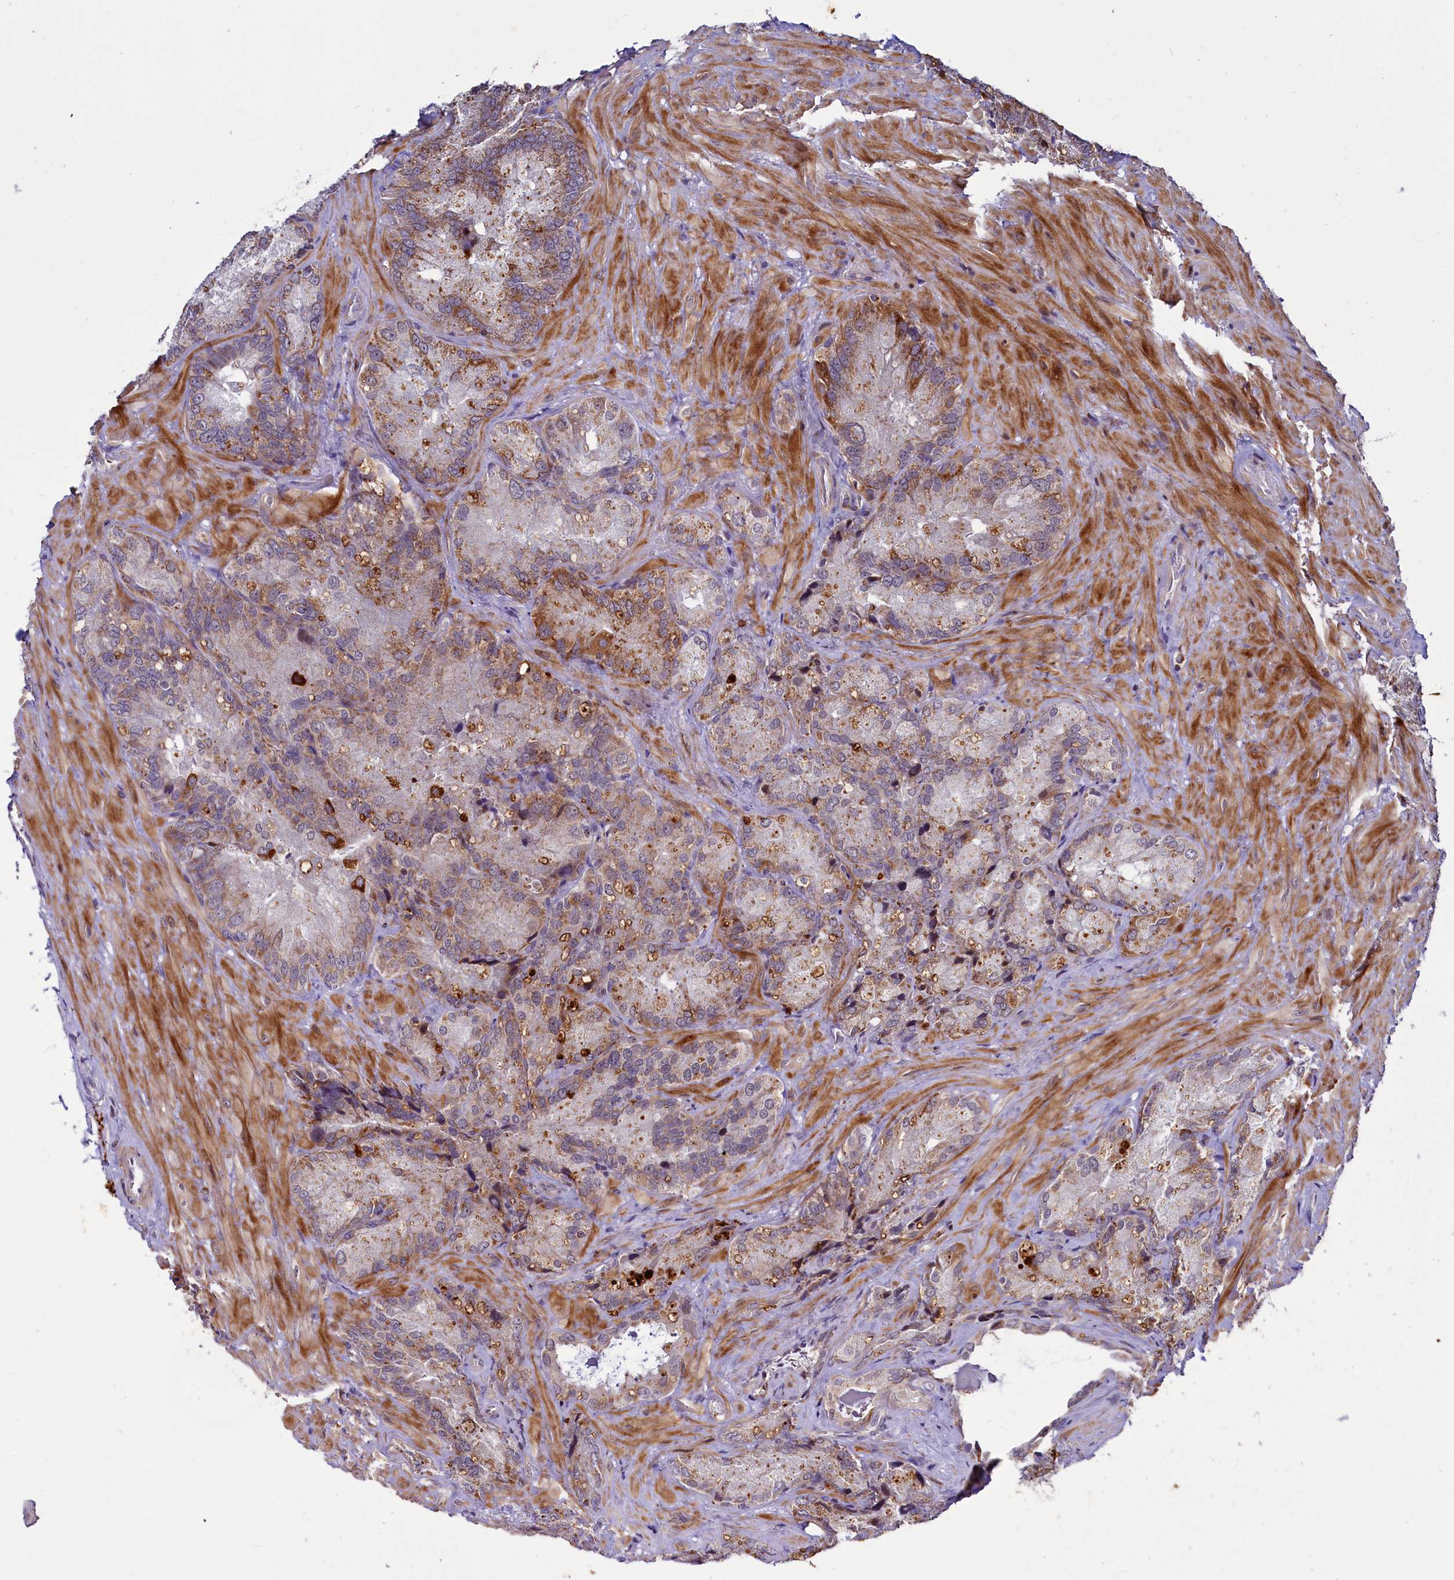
{"staining": {"intensity": "weak", "quantity": ">75%", "location": "cytoplasmic/membranous"}, "tissue": "seminal vesicle", "cell_type": "Glandular cells", "image_type": "normal", "snomed": [{"axis": "morphology", "description": "Normal tissue, NOS"}, {"axis": "topography", "description": "Seminal veicle"}], "caption": "This image reveals immunohistochemistry (IHC) staining of benign human seminal vesicle, with low weak cytoplasmic/membranous staining in about >75% of glandular cells.", "gene": "DYNC2H1", "patient": {"sex": "male", "age": 62}}